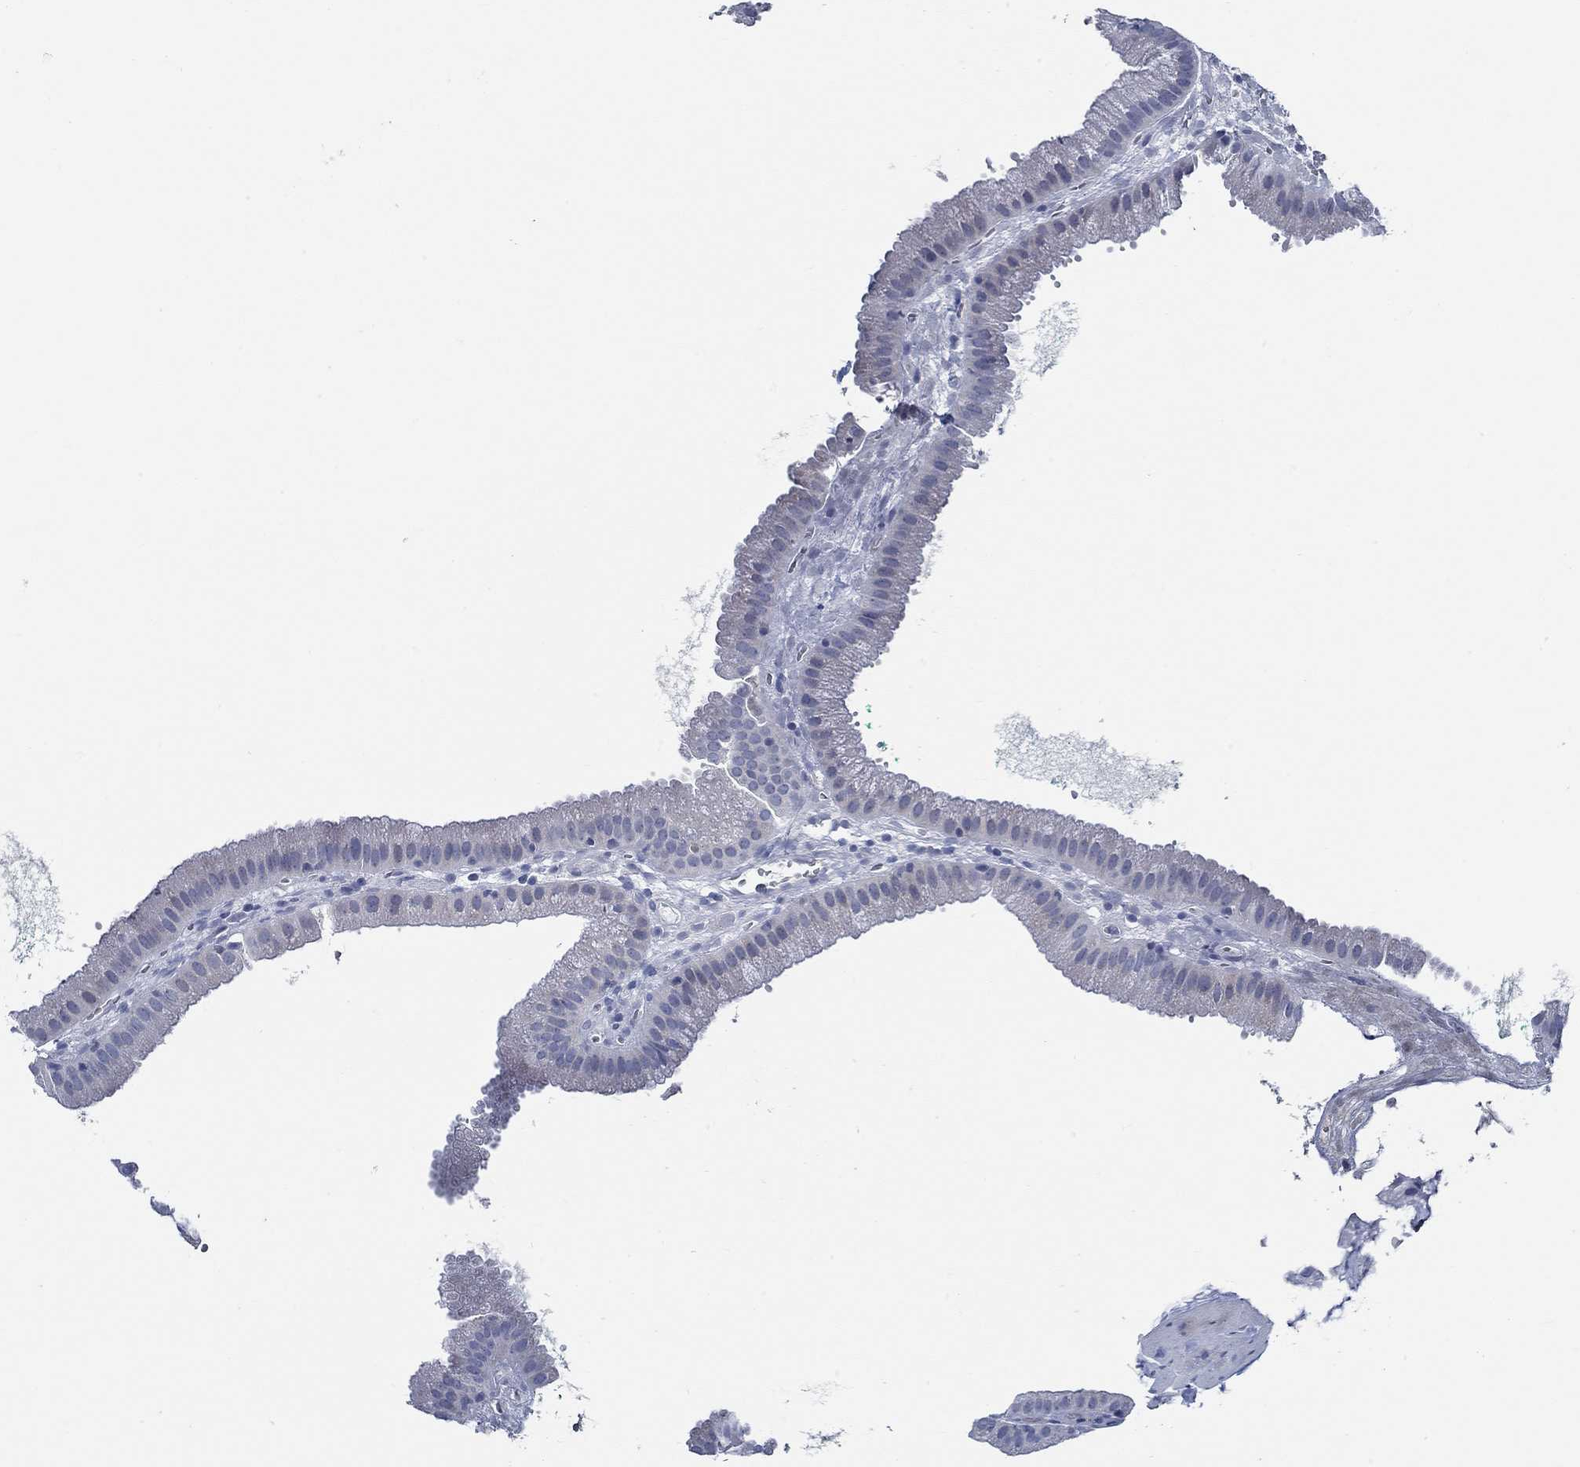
{"staining": {"intensity": "negative", "quantity": "none", "location": "none"}, "tissue": "gallbladder", "cell_type": "Glandular cells", "image_type": "normal", "snomed": [{"axis": "morphology", "description": "Normal tissue, NOS"}, {"axis": "topography", "description": "Gallbladder"}], "caption": "Immunohistochemical staining of normal human gallbladder displays no significant expression in glandular cells.", "gene": "HECW2", "patient": {"sex": "male", "age": 67}}